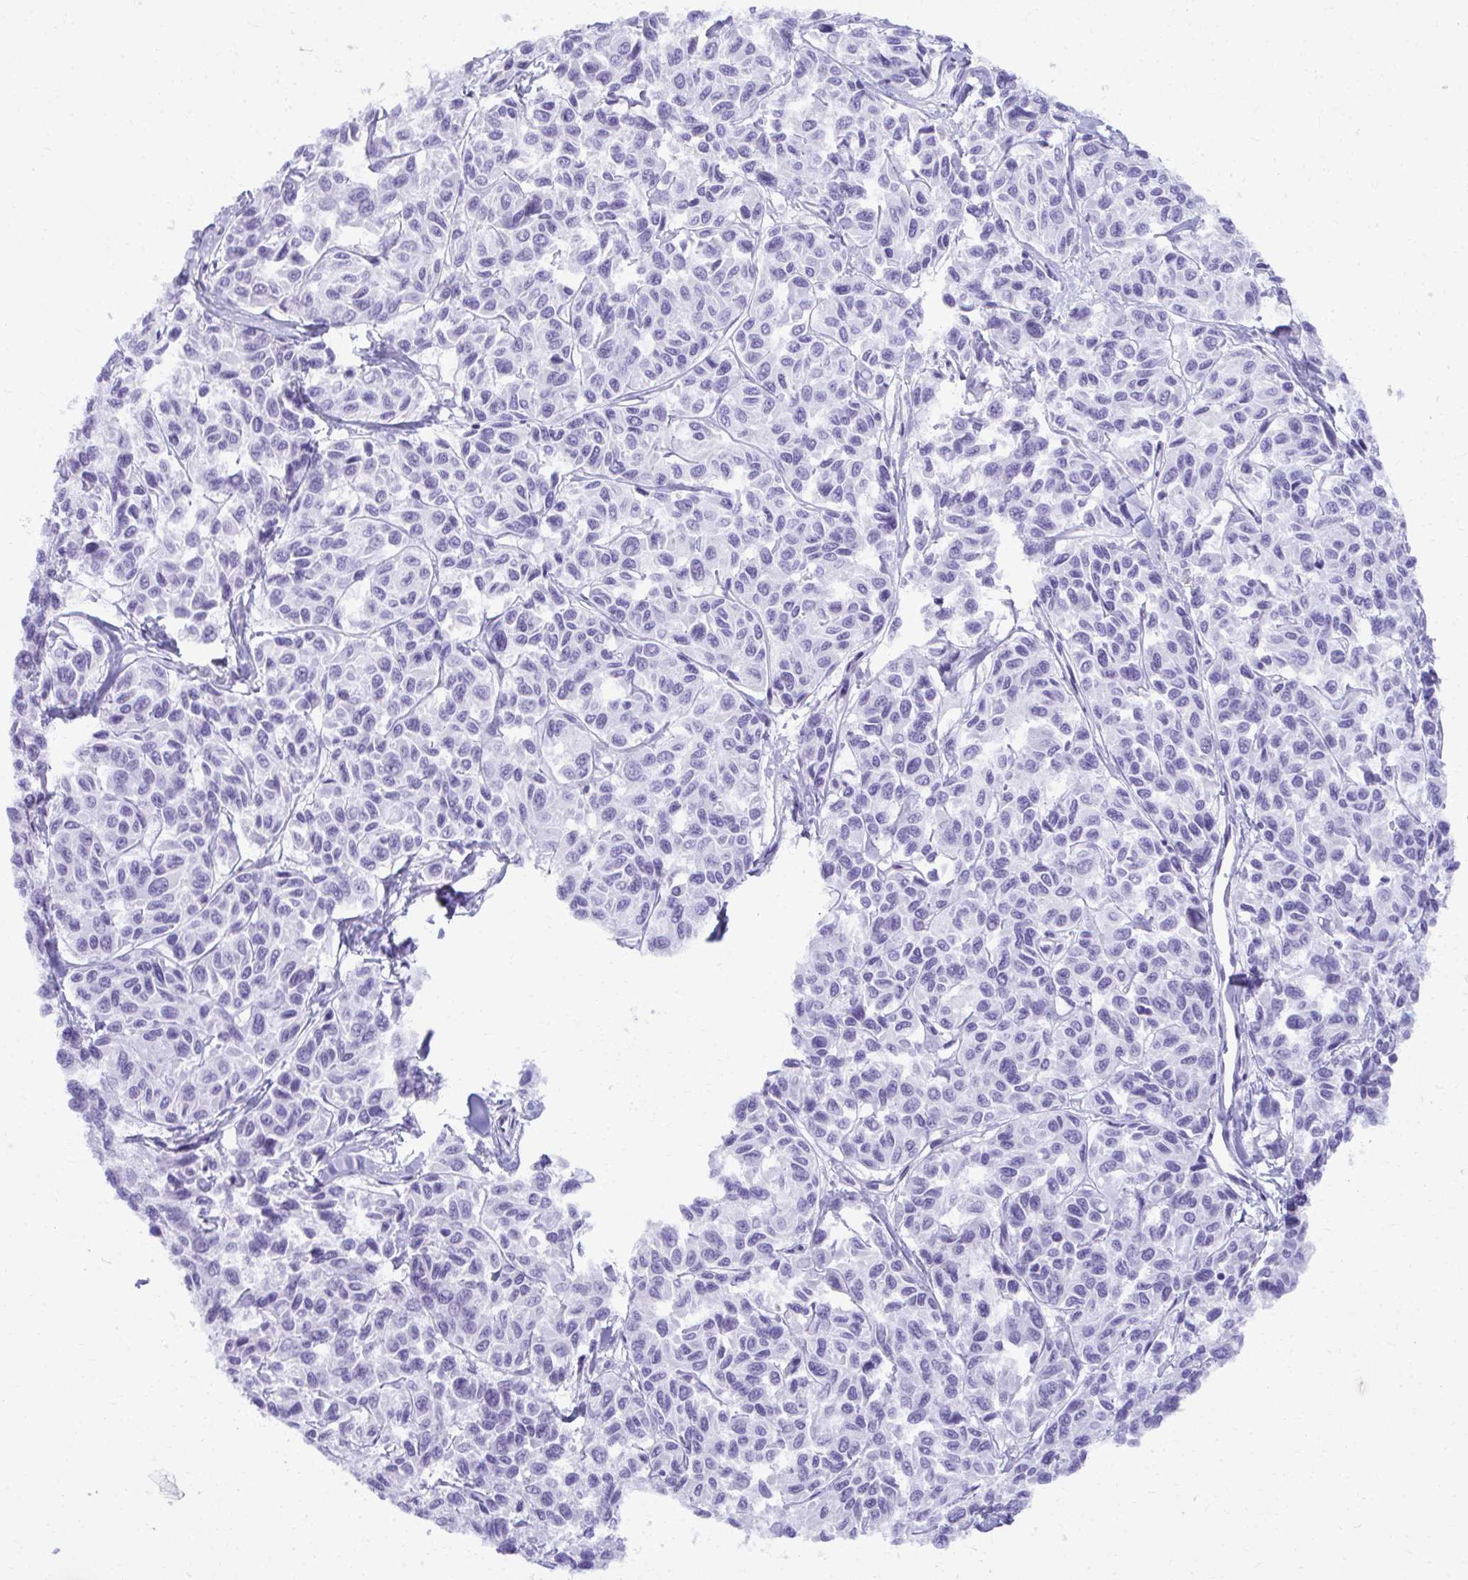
{"staining": {"intensity": "negative", "quantity": "none", "location": "none"}, "tissue": "melanoma", "cell_type": "Tumor cells", "image_type": "cancer", "snomed": [{"axis": "morphology", "description": "Malignant melanoma, NOS"}, {"axis": "topography", "description": "Skin"}], "caption": "An image of melanoma stained for a protein demonstrates no brown staining in tumor cells.", "gene": "MAF1", "patient": {"sex": "female", "age": 66}}